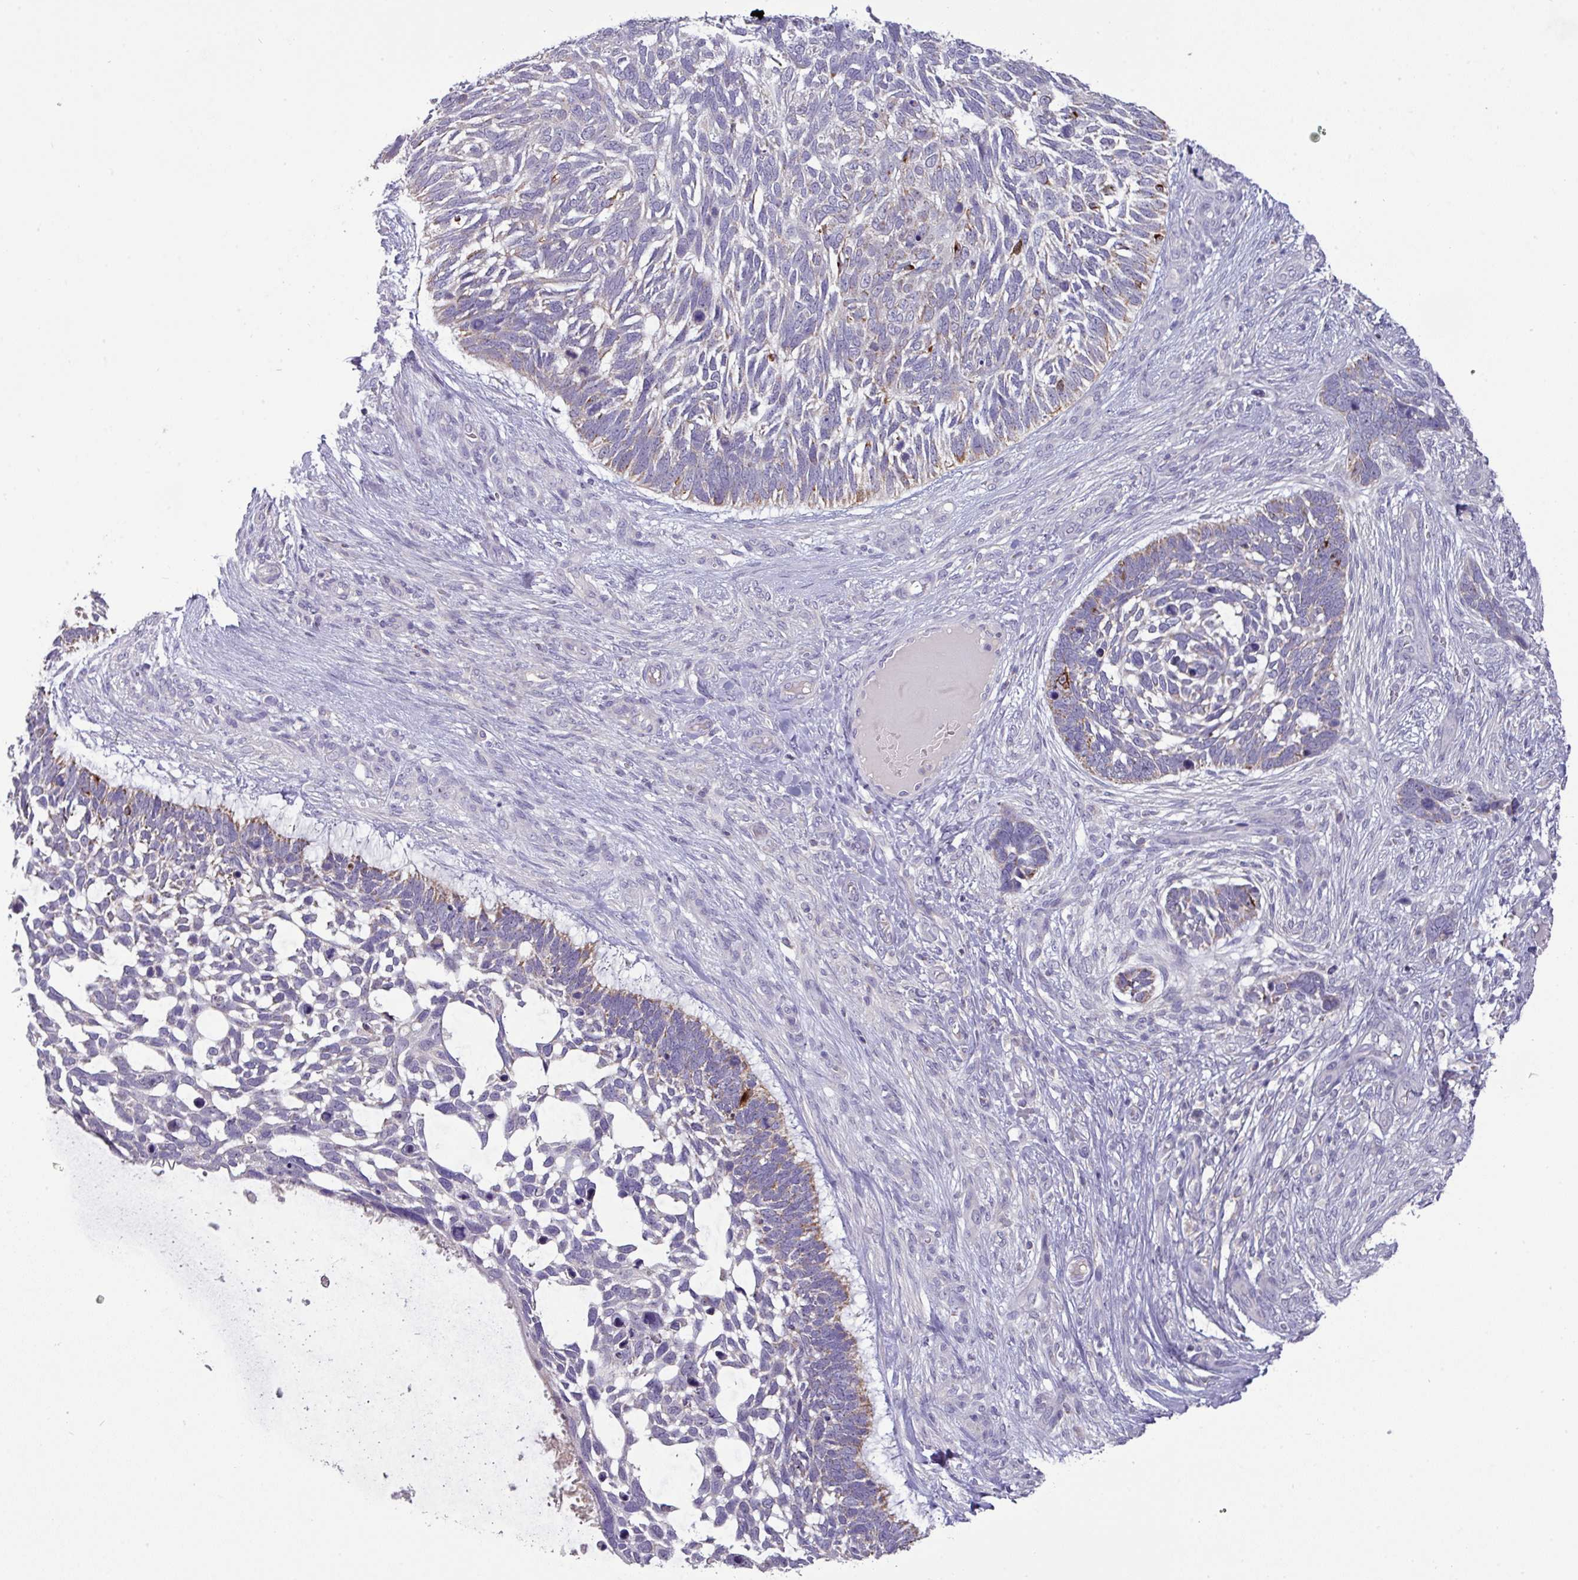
{"staining": {"intensity": "weak", "quantity": "<25%", "location": "cytoplasmic/membranous"}, "tissue": "skin cancer", "cell_type": "Tumor cells", "image_type": "cancer", "snomed": [{"axis": "morphology", "description": "Basal cell carcinoma"}, {"axis": "topography", "description": "Skin"}], "caption": "This is an immunohistochemistry (IHC) micrograph of skin cancer (basal cell carcinoma). There is no positivity in tumor cells.", "gene": "TRAPPC1", "patient": {"sex": "male", "age": 88}}